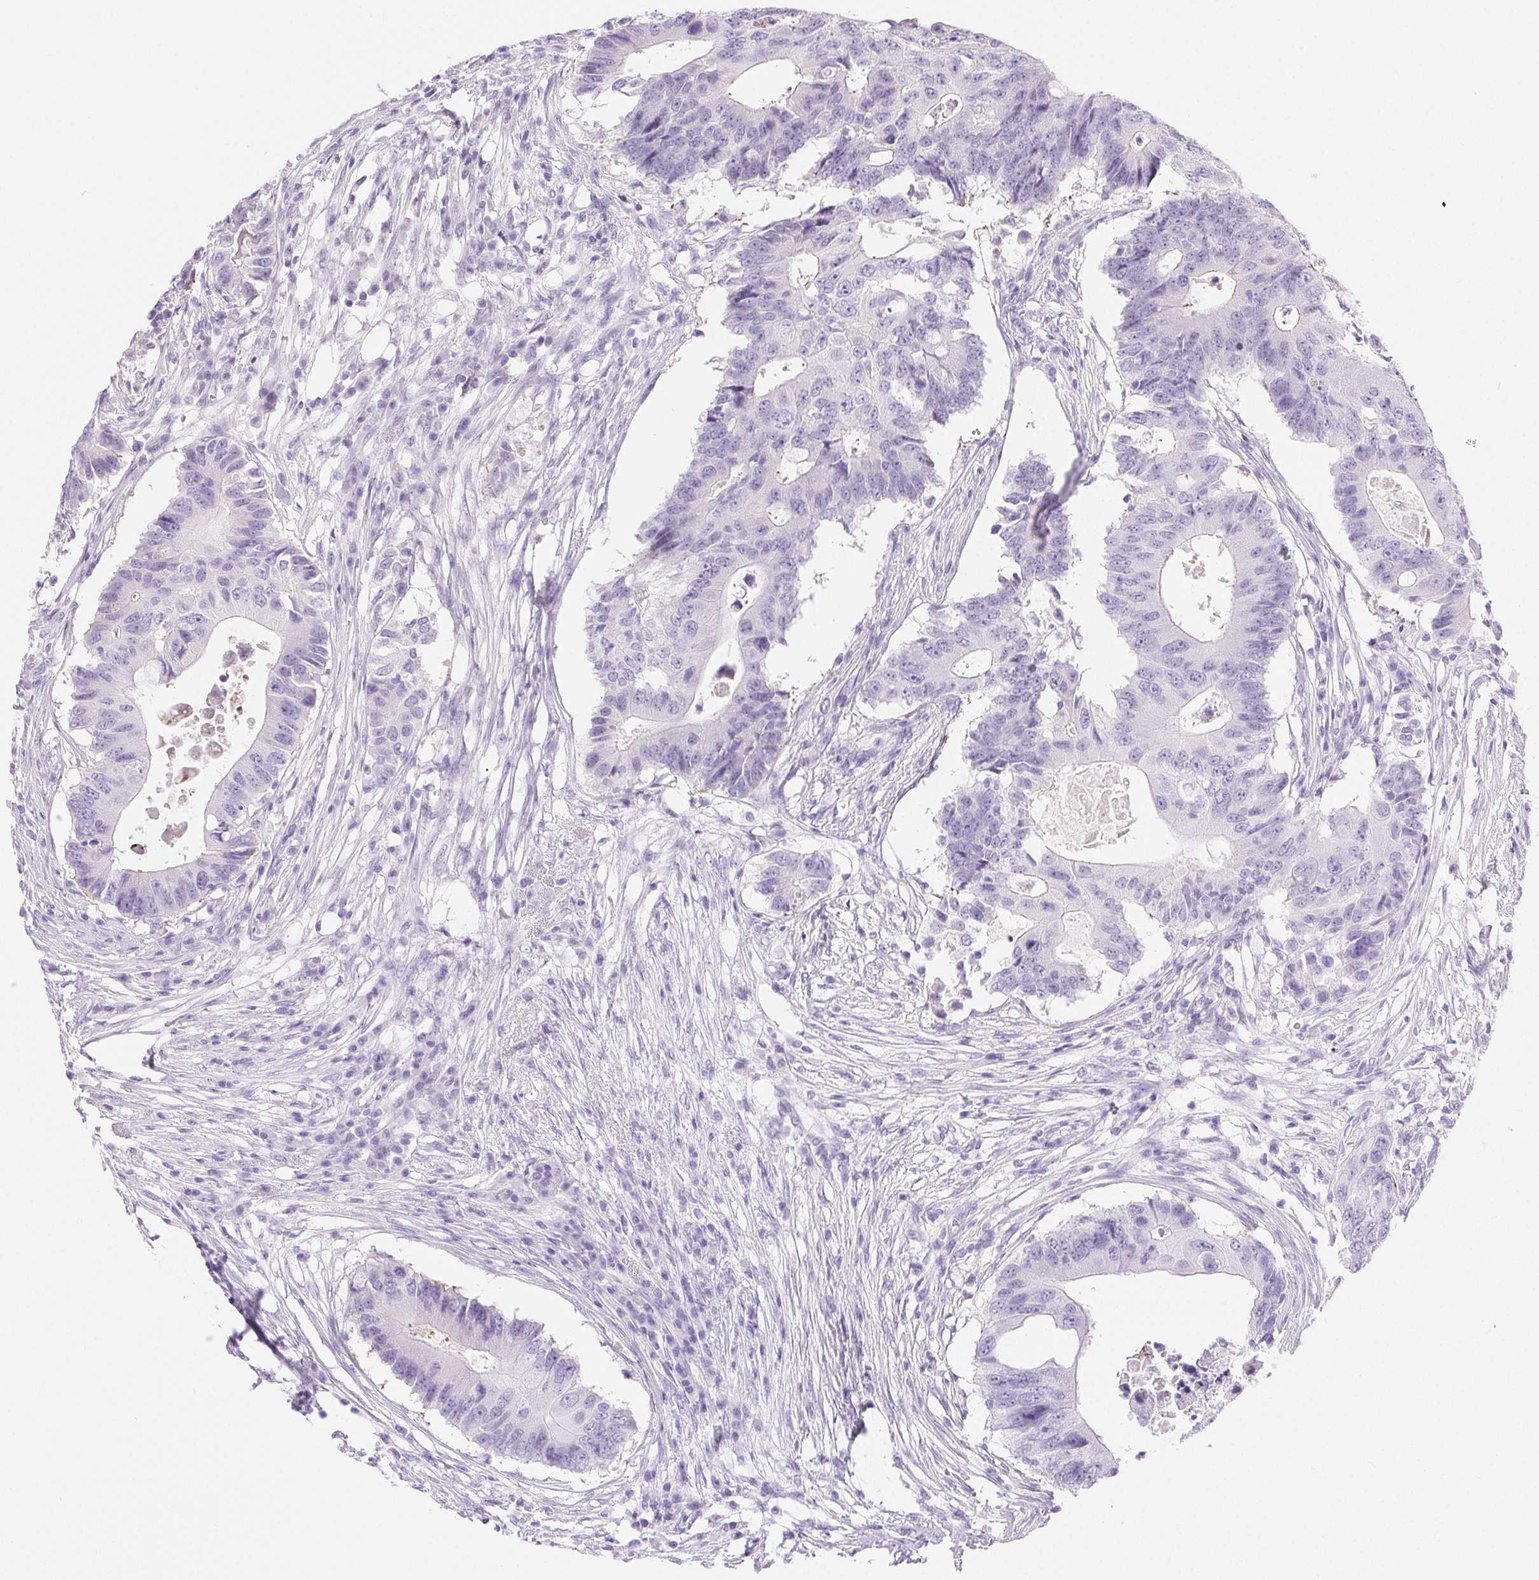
{"staining": {"intensity": "negative", "quantity": "none", "location": "none"}, "tissue": "colorectal cancer", "cell_type": "Tumor cells", "image_type": "cancer", "snomed": [{"axis": "morphology", "description": "Adenocarcinoma, NOS"}, {"axis": "topography", "description": "Colon"}], "caption": "There is no significant positivity in tumor cells of adenocarcinoma (colorectal).", "gene": "CLDN16", "patient": {"sex": "male", "age": 71}}